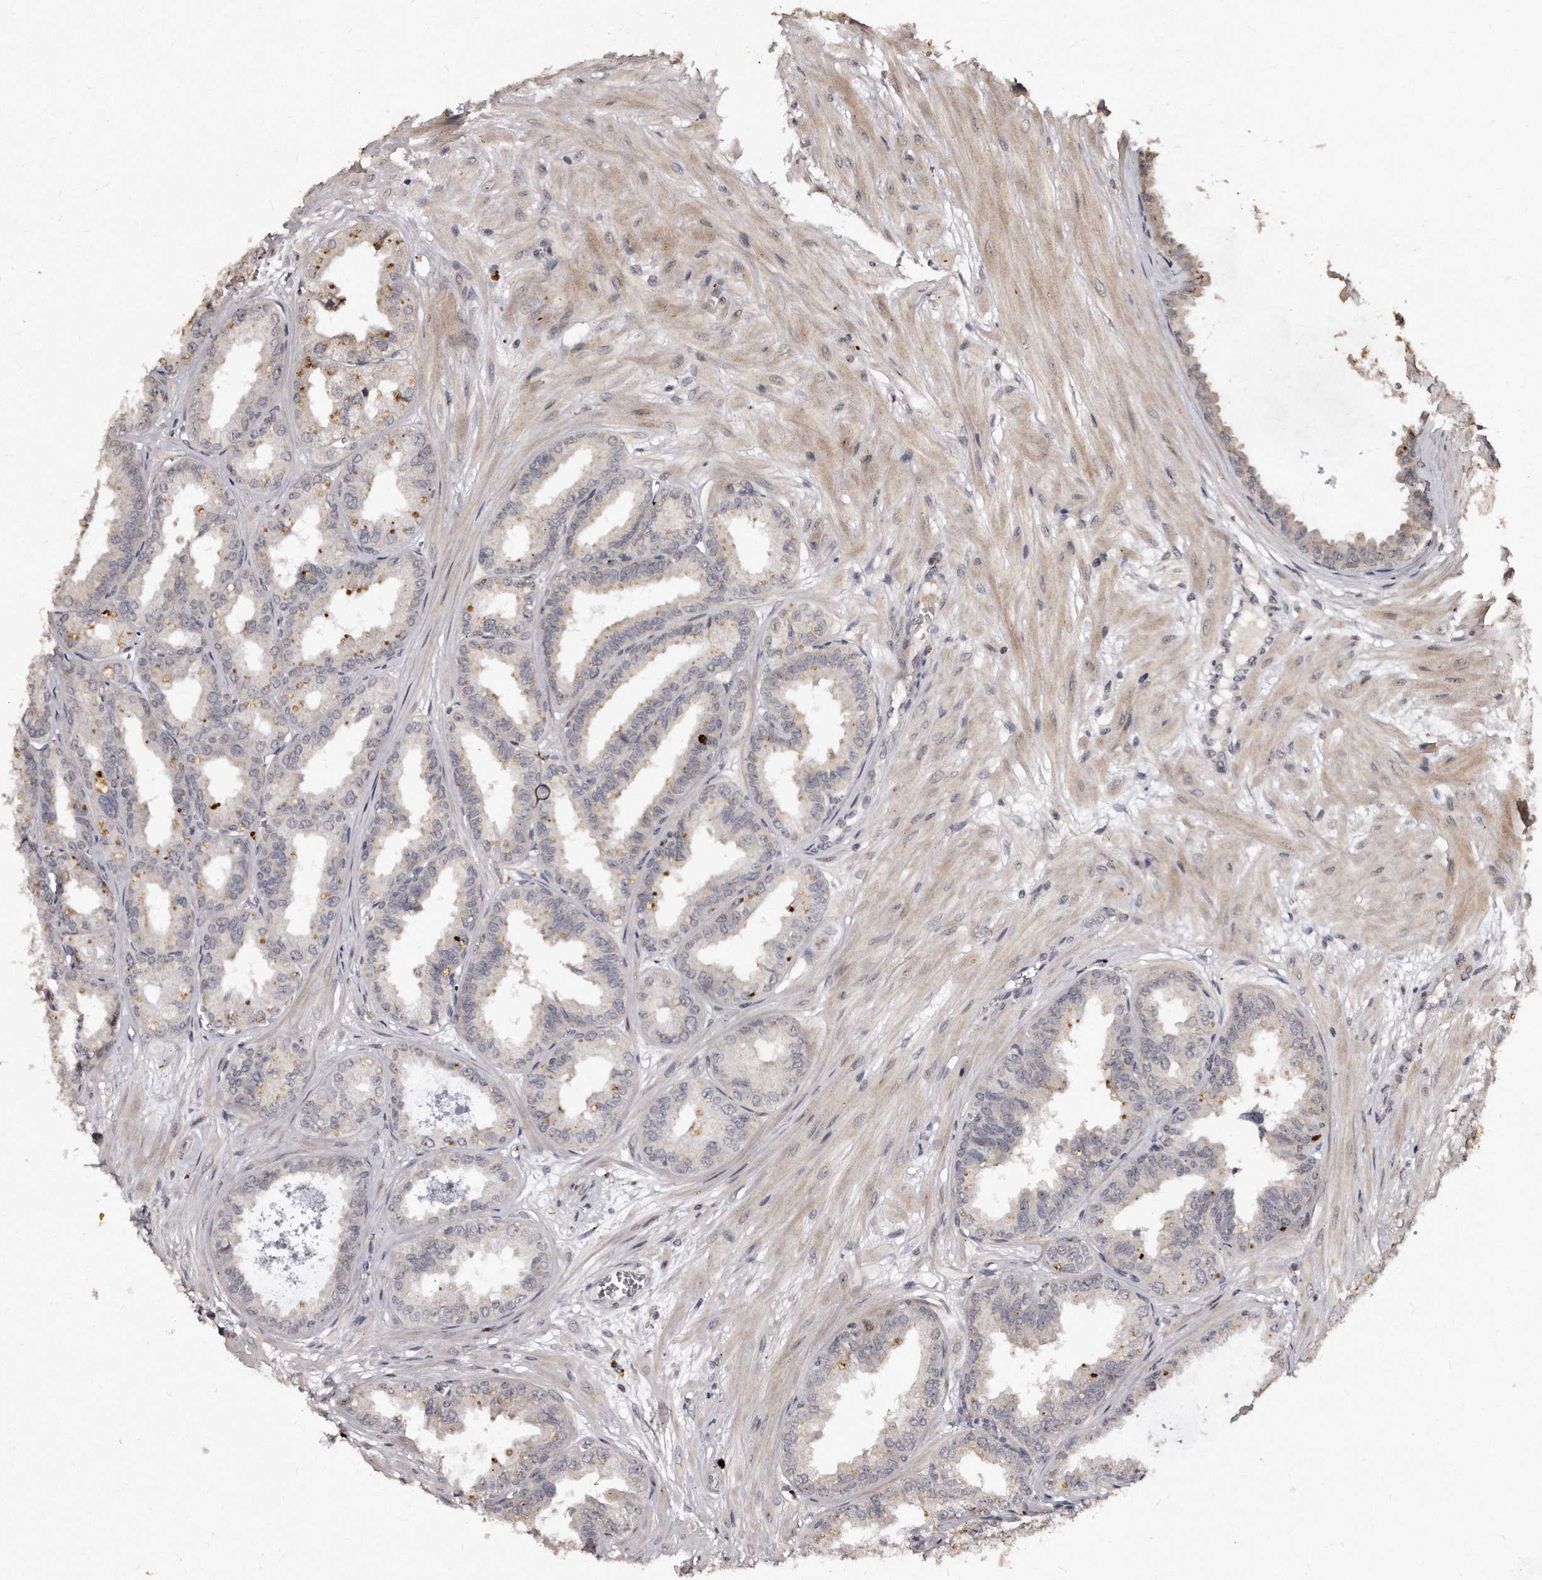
{"staining": {"intensity": "weak", "quantity": "<25%", "location": "cytoplasmic/membranous"}, "tissue": "seminal vesicle", "cell_type": "Glandular cells", "image_type": "normal", "snomed": [{"axis": "morphology", "description": "Normal tissue, NOS"}, {"axis": "topography", "description": "Prostate"}, {"axis": "topography", "description": "Seminal veicle"}], "caption": "An IHC image of normal seminal vesicle is shown. There is no staining in glandular cells of seminal vesicle.", "gene": "TSHR", "patient": {"sex": "male", "age": 51}}